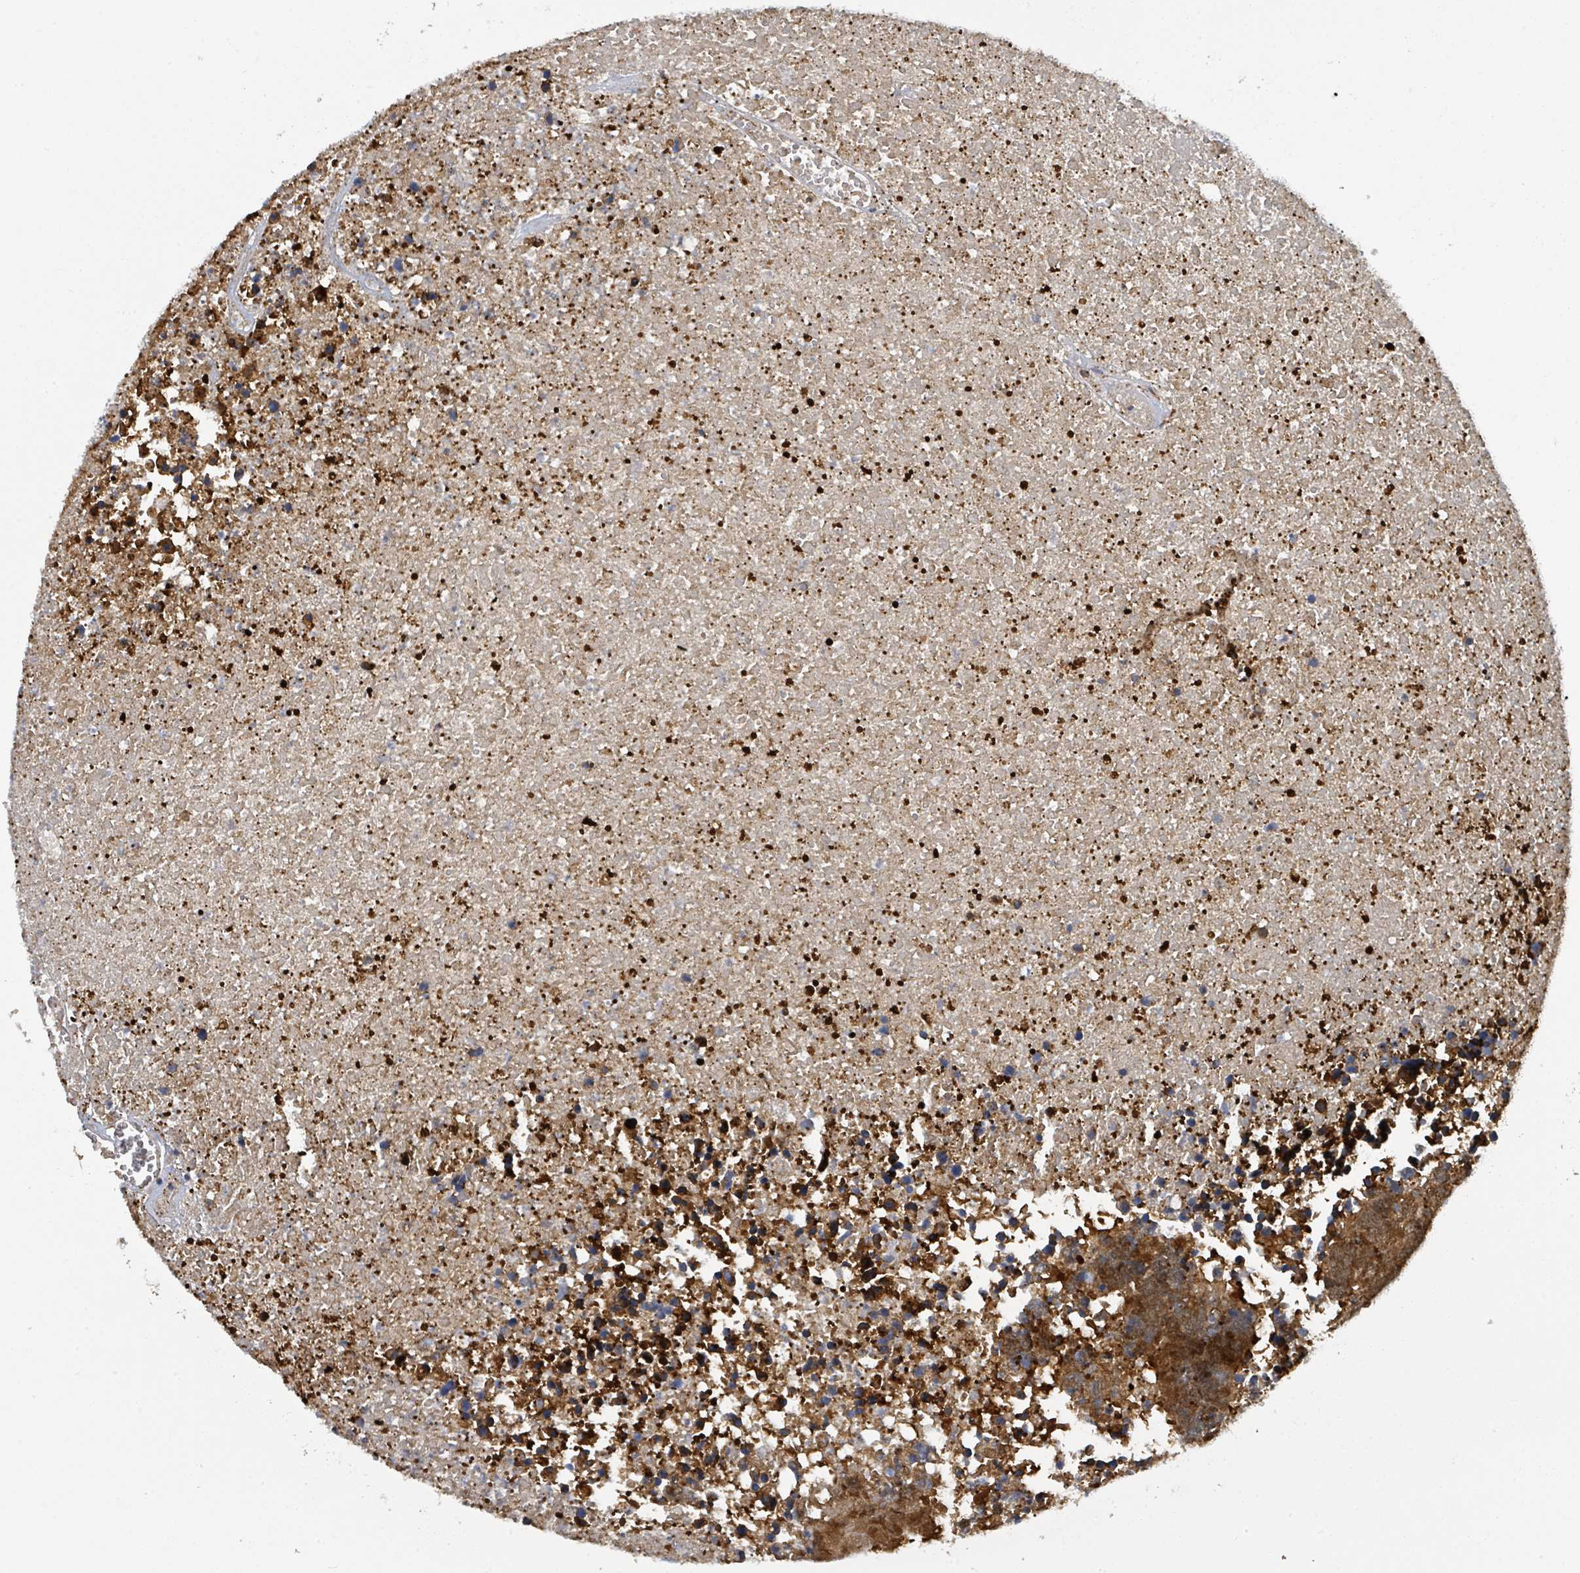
{"staining": {"intensity": "strong", "quantity": ">75%", "location": "cytoplasmic/membranous,nuclear"}, "tissue": "colorectal cancer", "cell_type": "Tumor cells", "image_type": "cancer", "snomed": [{"axis": "morphology", "description": "Adenocarcinoma, NOS"}, {"axis": "topography", "description": "Colon"}], "caption": "Immunohistochemical staining of colorectal cancer shows high levels of strong cytoplasmic/membranous and nuclear staining in about >75% of tumor cells.", "gene": "PSMB7", "patient": {"sex": "female", "age": 48}}